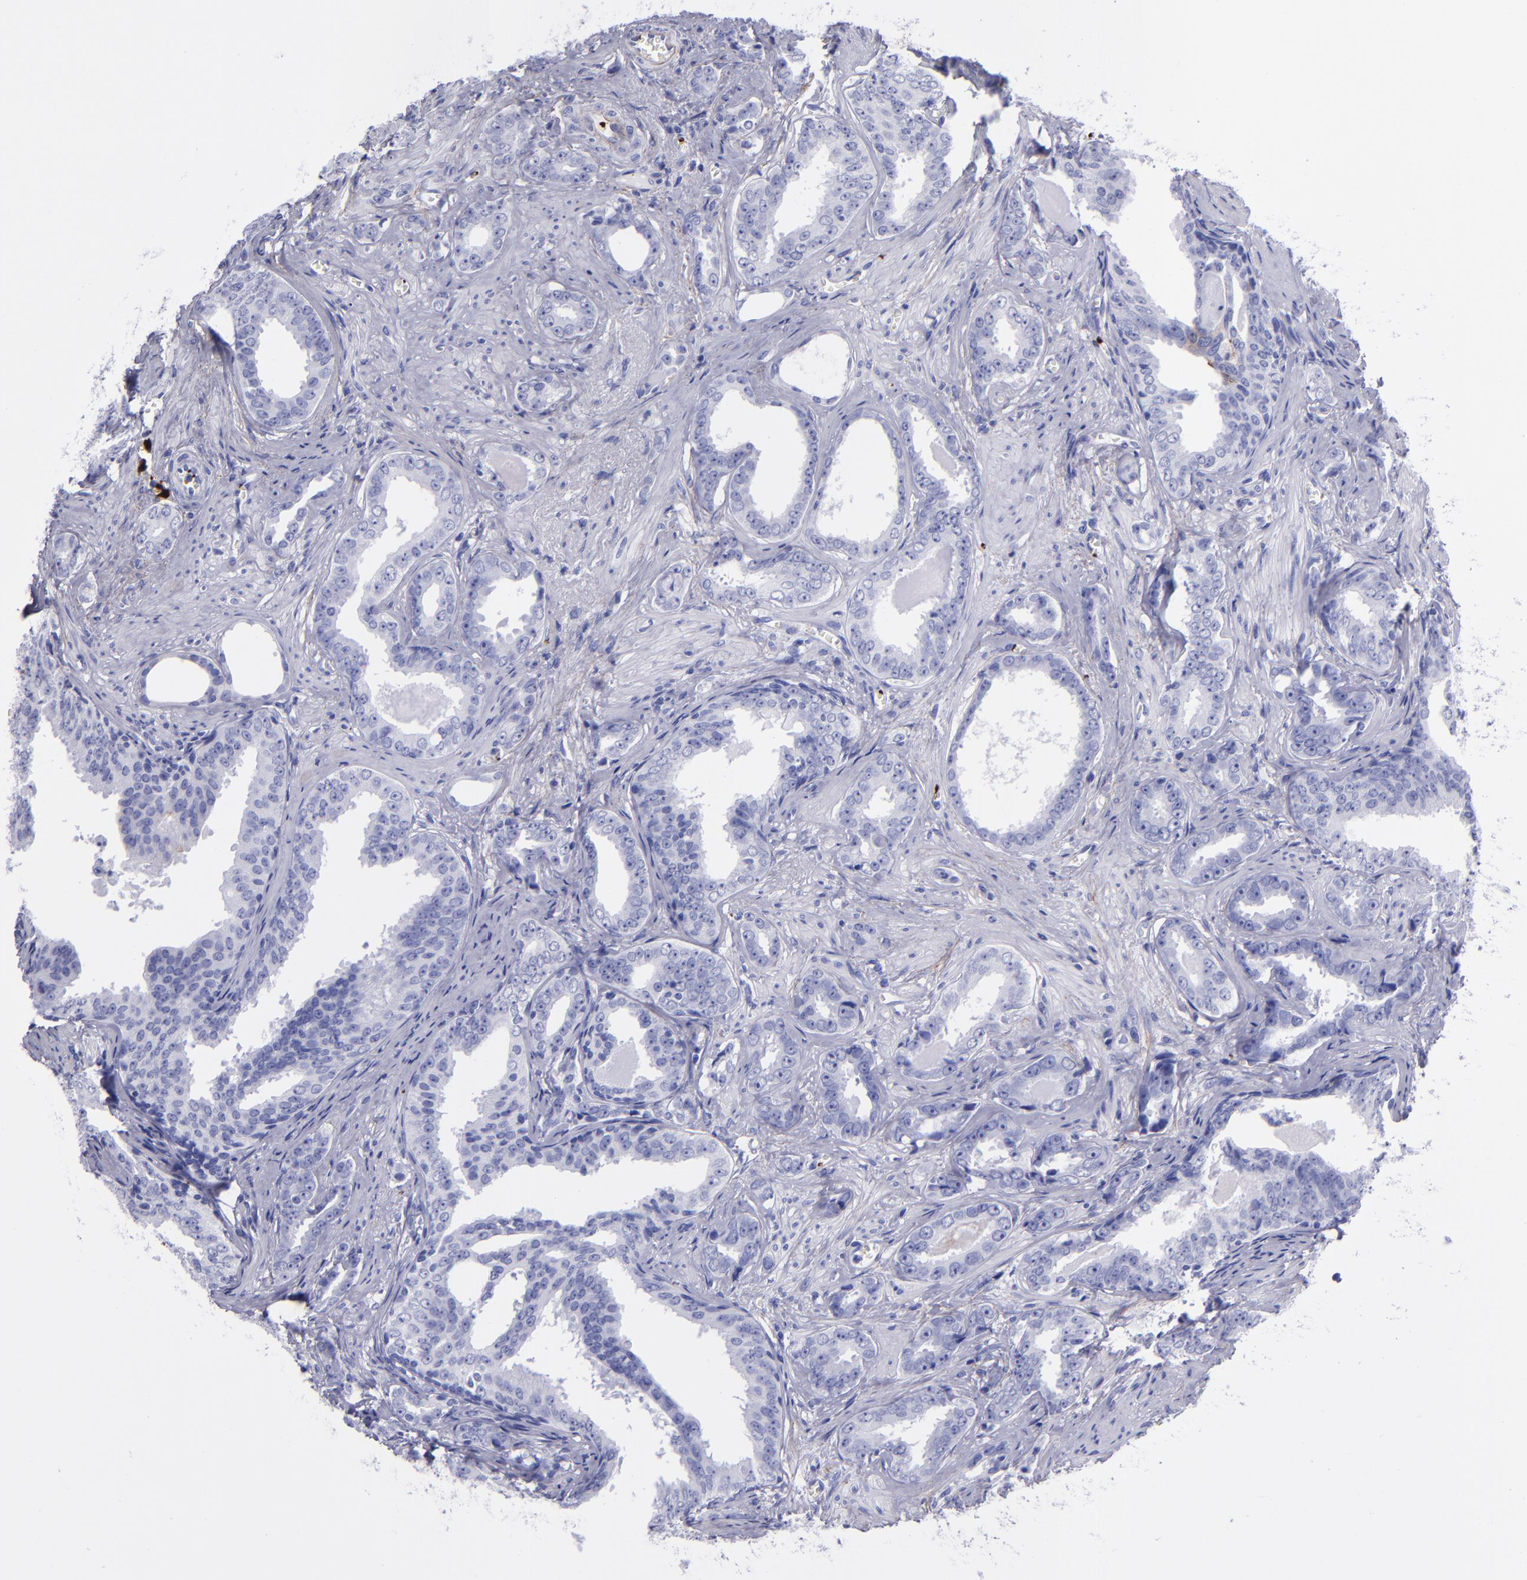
{"staining": {"intensity": "negative", "quantity": "none", "location": "none"}, "tissue": "prostate cancer", "cell_type": "Tumor cells", "image_type": "cancer", "snomed": [{"axis": "morphology", "description": "Adenocarcinoma, Medium grade"}, {"axis": "topography", "description": "Prostate"}], "caption": "A histopathology image of human adenocarcinoma (medium-grade) (prostate) is negative for staining in tumor cells. (Stains: DAB immunohistochemistry with hematoxylin counter stain, Microscopy: brightfield microscopy at high magnification).", "gene": "EFCAB13", "patient": {"sex": "male", "age": 79}}